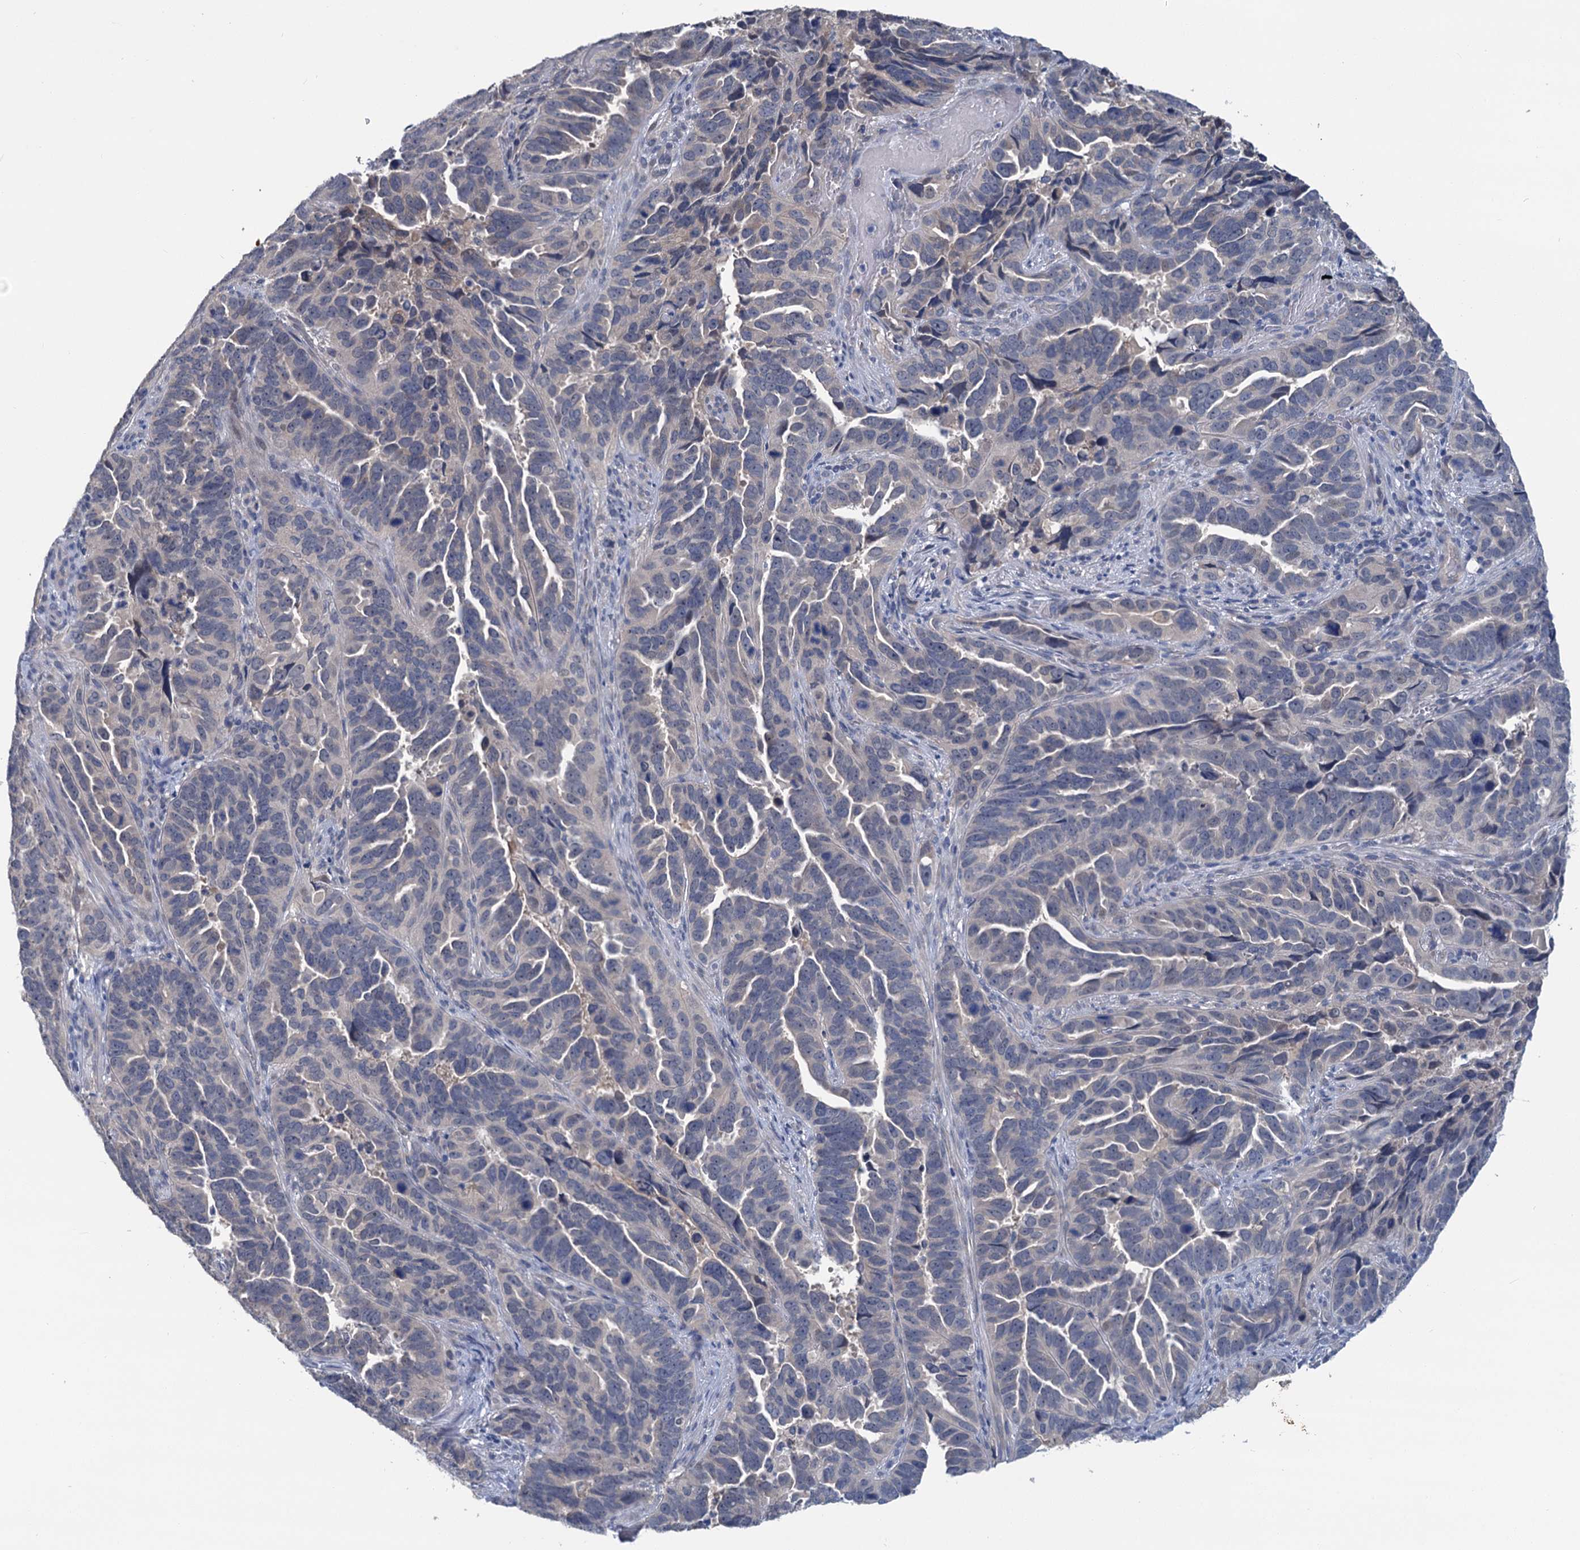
{"staining": {"intensity": "negative", "quantity": "none", "location": "none"}, "tissue": "endometrial cancer", "cell_type": "Tumor cells", "image_type": "cancer", "snomed": [{"axis": "morphology", "description": "Adenocarcinoma, NOS"}, {"axis": "topography", "description": "Endometrium"}], "caption": "Adenocarcinoma (endometrial) was stained to show a protein in brown. There is no significant positivity in tumor cells. (DAB immunohistochemistry with hematoxylin counter stain).", "gene": "ANKRD42", "patient": {"sex": "female", "age": 65}}